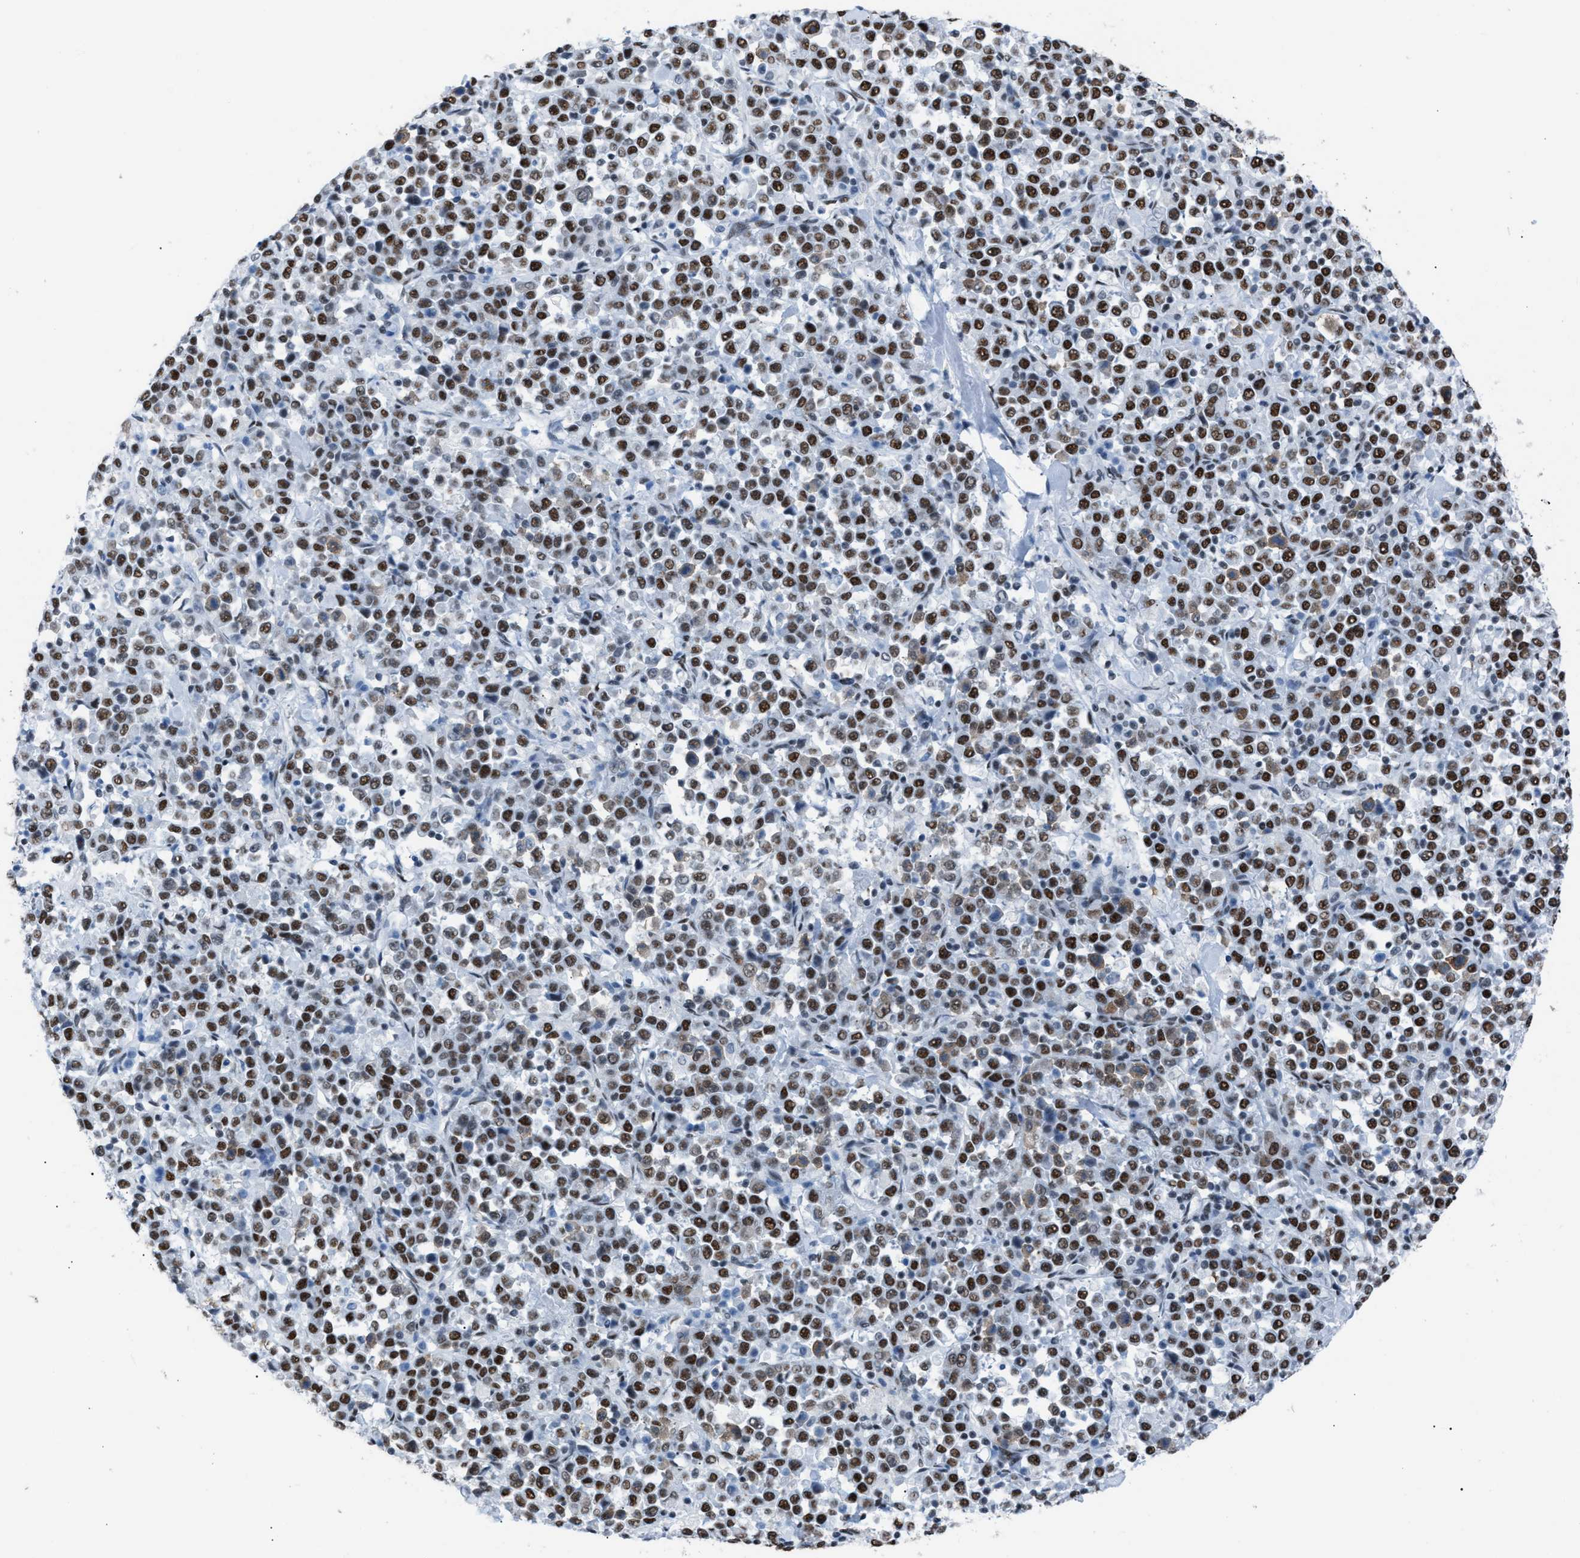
{"staining": {"intensity": "strong", "quantity": ">75%", "location": "nuclear"}, "tissue": "stomach cancer", "cell_type": "Tumor cells", "image_type": "cancer", "snomed": [{"axis": "morphology", "description": "Normal tissue, NOS"}, {"axis": "morphology", "description": "Adenocarcinoma, NOS"}, {"axis": "topography", "description": "Stomach, upper"}, {"axis": "topography", "description": "Stomach"}], "caption": "Immunohistochemical staining of human adenocarcinoma (stomach) displays high levels of strong nuclear positivity in about >75% of tumor cells. Immunohistochemistry stains the protein of interest in brown and the nuclei are stained blue.", "gene": "CCAR2", "patient": {"sex": "male", "age": 59}}